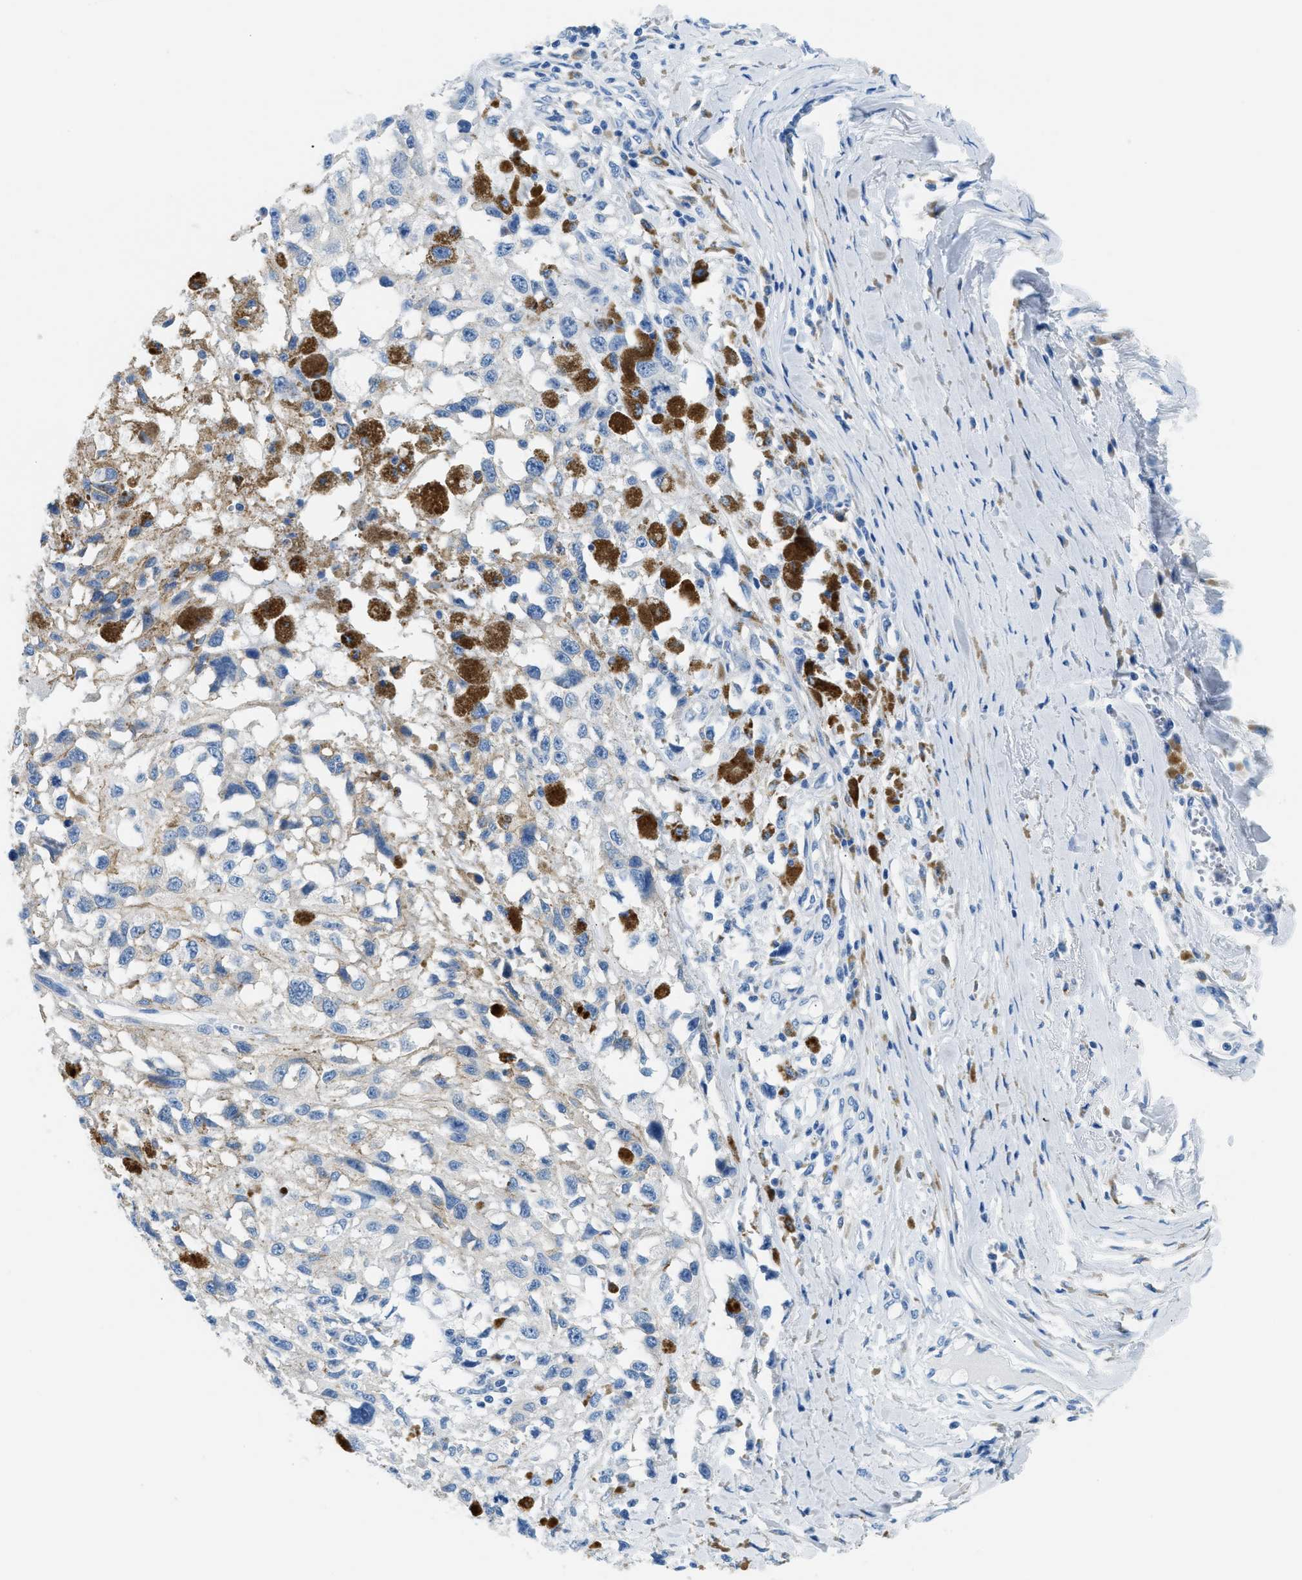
{"staining": {"intensity": "negative", "quantity": "none", "location": "none"}, "tissue": "melanoma", "cell_type": "Tumor cells", "image_type": "cancer", "snomed": [{"axis": "morphology", "description": "Malignant melanoma, Metastatic site"}, {"axis": "topography", "description": "Lymph node"}], "caption": "Malignant melanoma (metastatic site) was stained to show a protein in brown. There is no significant positivity in tumor cells.", "gene": "CLDN18", "patient": {"sex": "male", "age": 59}}